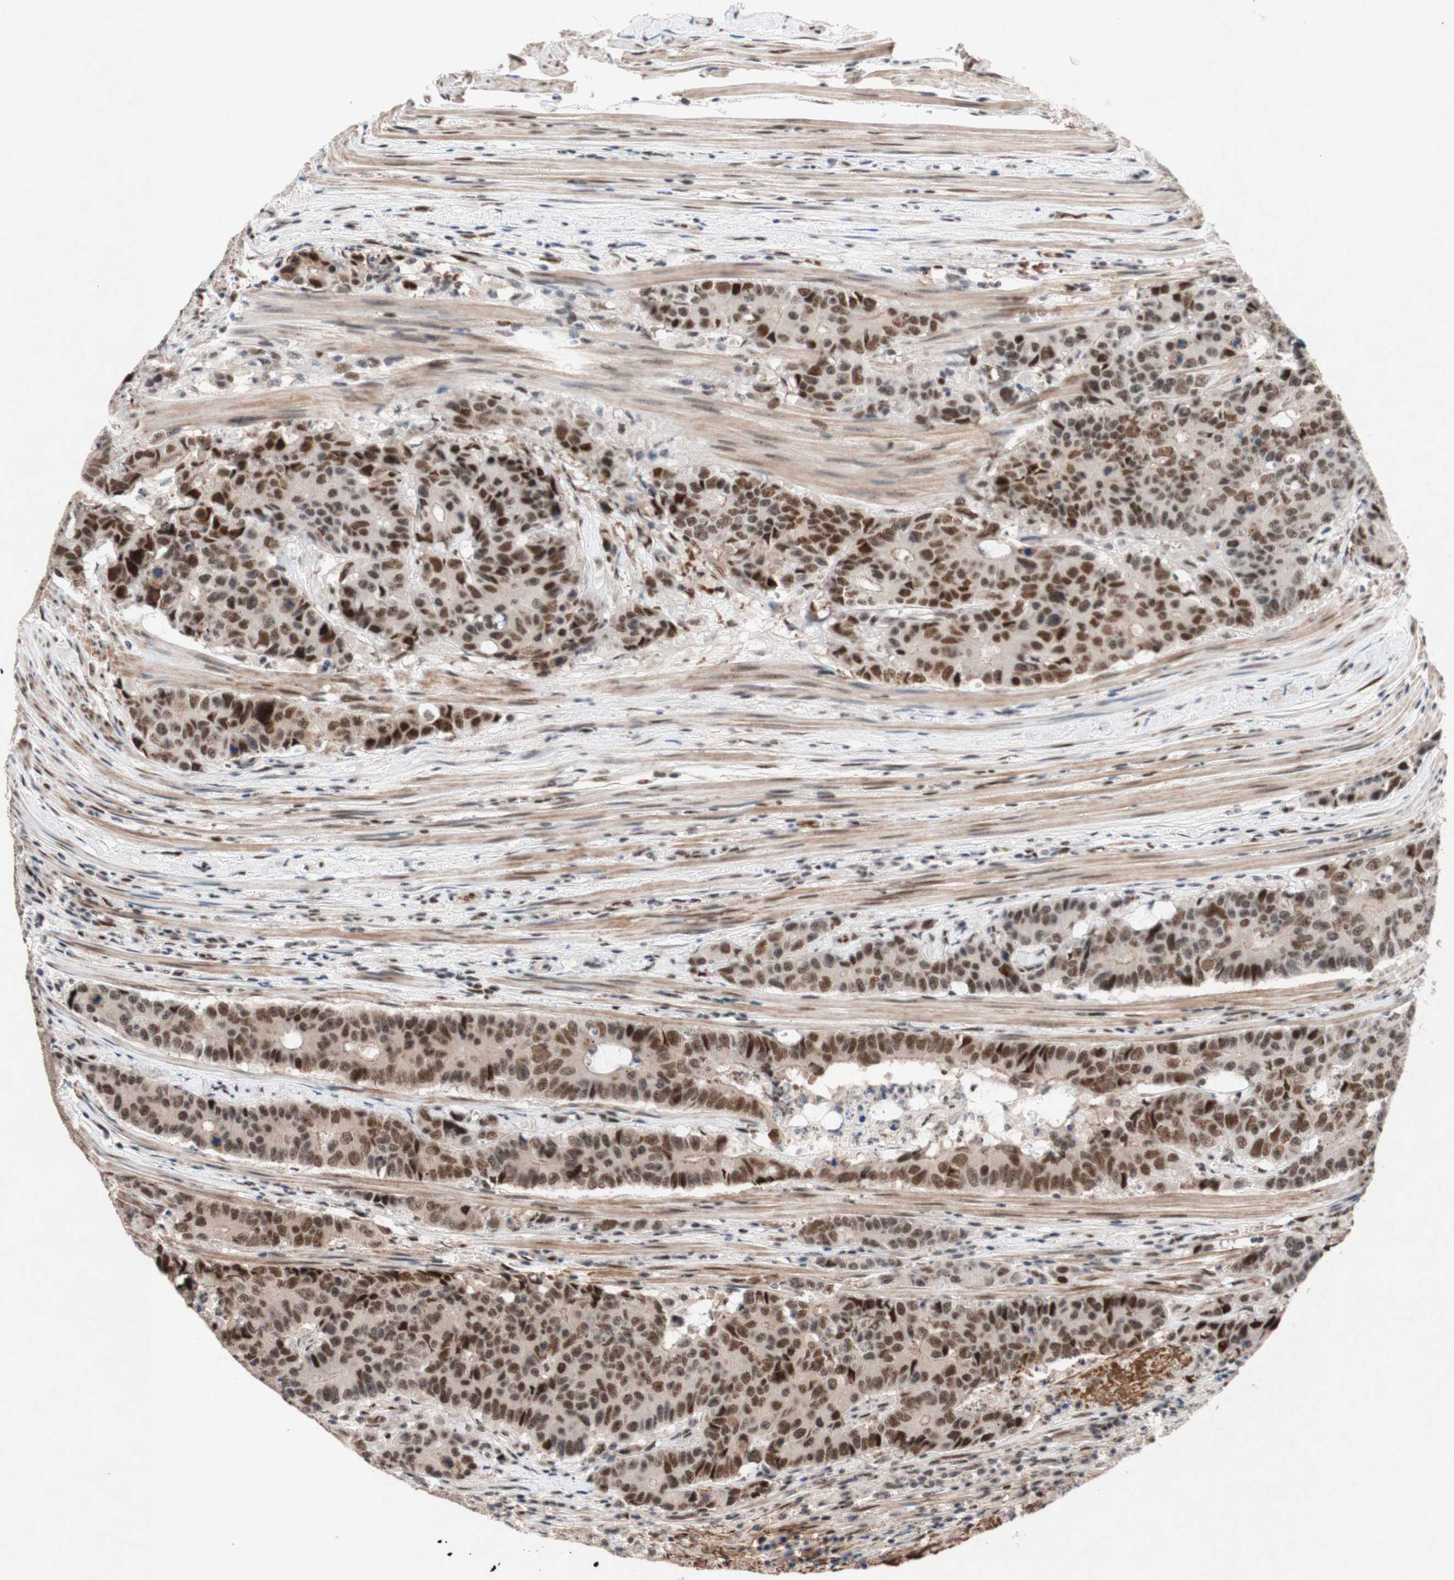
{"staining": {"intensity": "moderate", "quantity": ">75%", "location": "nuclear"}, "tissue": "colorectal cancer", "cell_type": "Tumor cells", "image_type": "cancer", "snomed": [{"axis": "morphology", "description": "Adenocarcinoma, NOS"}, {"axis": "topography", "description": "Colon"}], "caption": "Tumor cells display medium levels of moderate nuclear staining in about >75% of cells in colorectal cancer (adenocarcinoma).", "gene": "TLE1", "patient": {"sex": "female", "age": 86}}